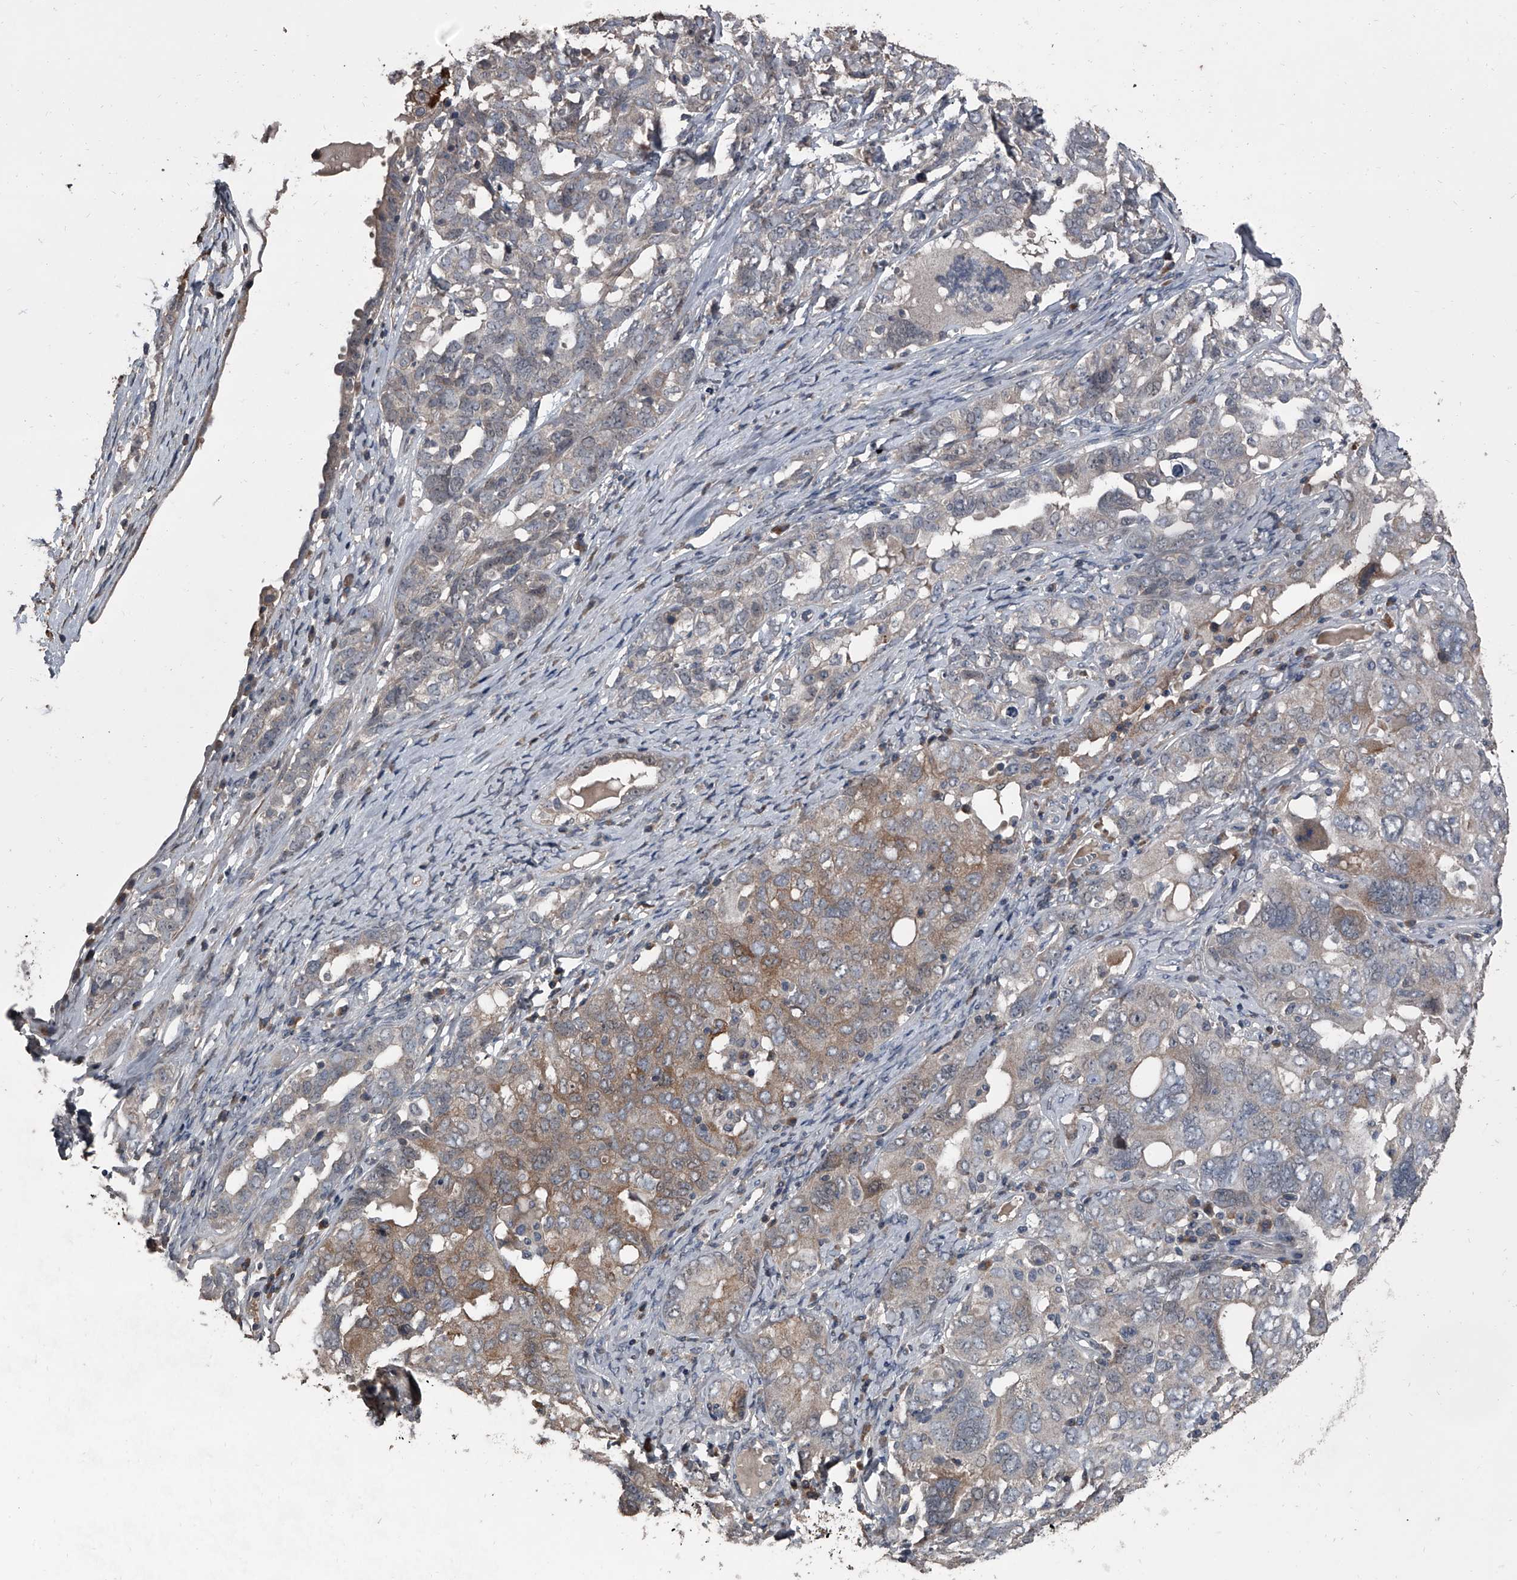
{"staining": {"intensity": "moderate", "quantity": "<25%", "location": "cytoplasmic/membranous"}, "tissue": "ovarian cancer", "cell_type": "Tumor cells", "image_type": "cancer", "snomed": [{"axis": "morphology", "description": "Carcinoma, endometroid"}, {"axis": "topography", "description": "Ovary"}], "caption": "A brown stain shows moderate cytoplasmic/membranous expression of a protein in human ovarian cancer tumor cells.", "gene": "OARD1", "patient": {"sex": "female", "age": 62}}